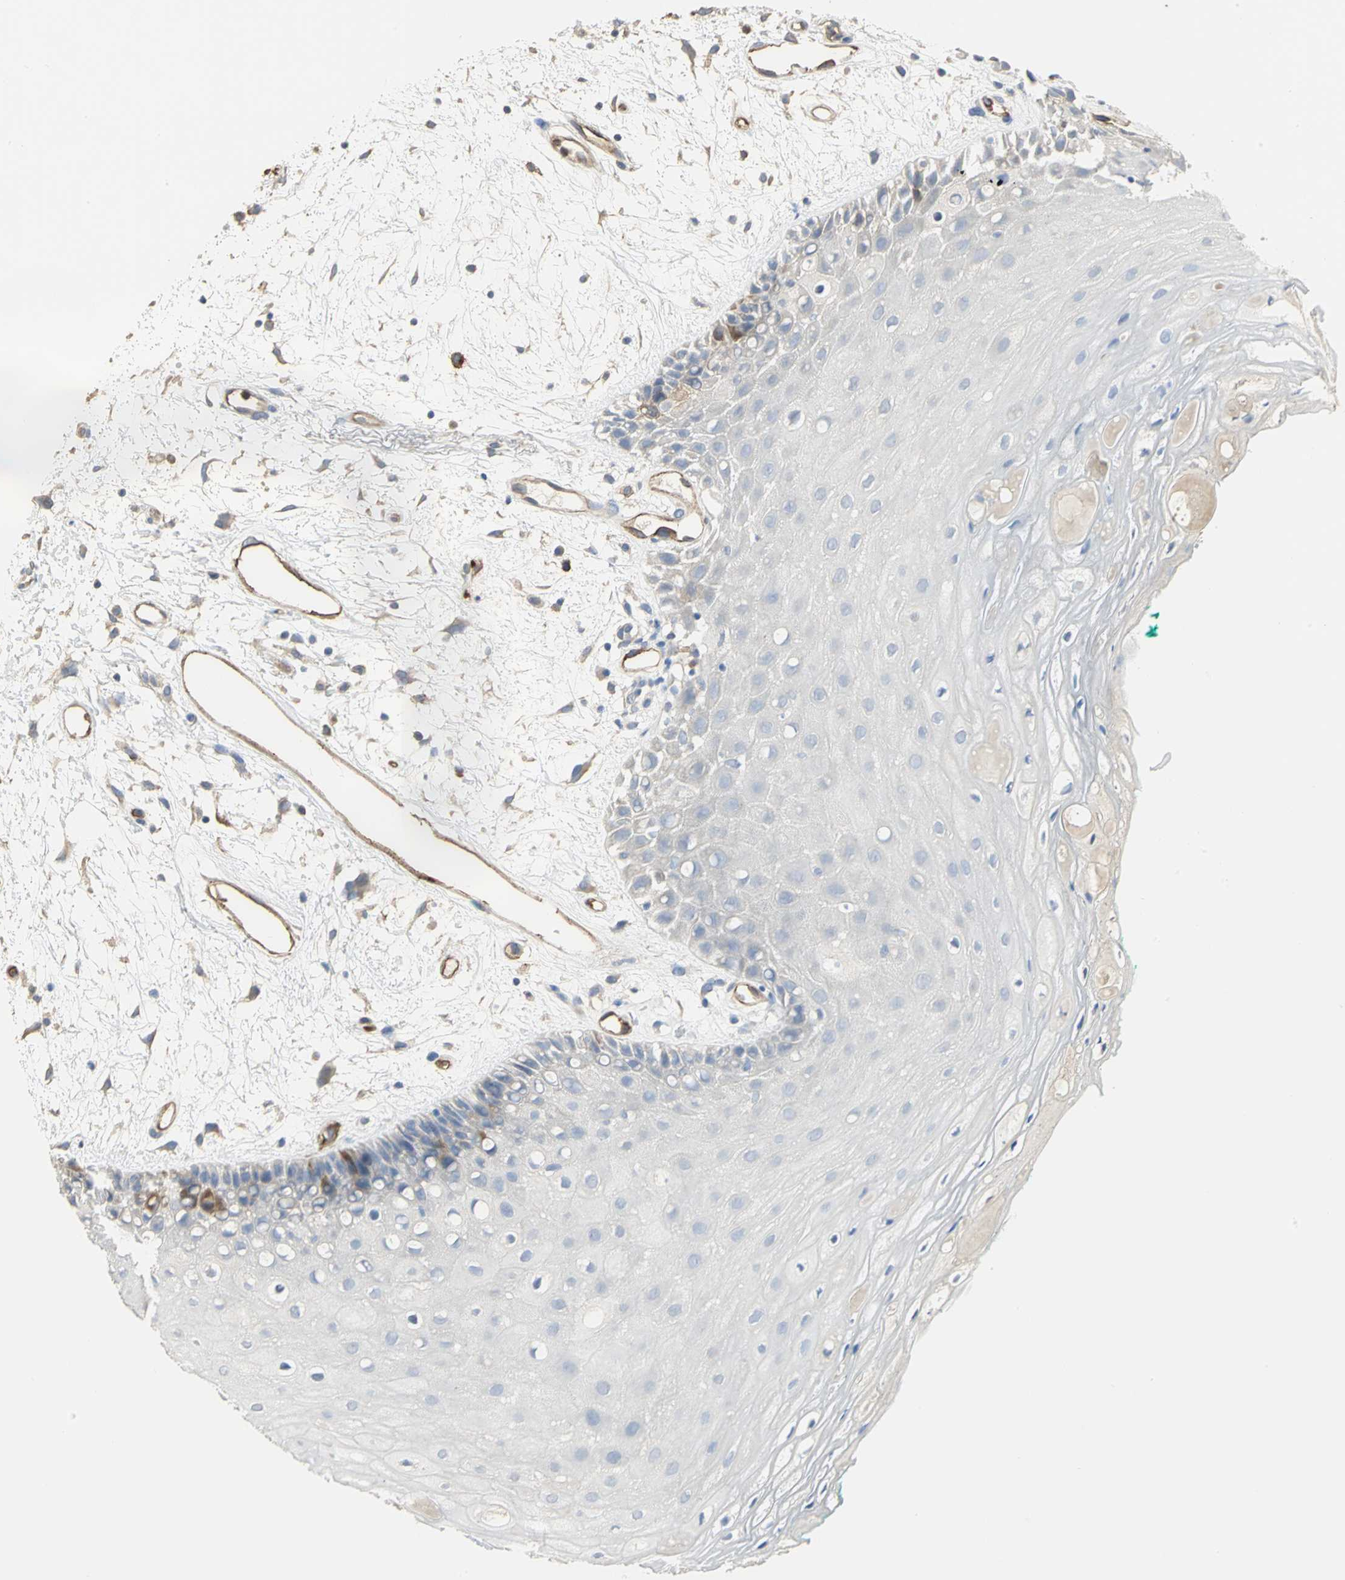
{"staining": {"intensity": "moderate", "quantity": "<25%", "location": "cytoplasmic/membranous"}, "tissue": "oral mucosa", "cell_type": "Squamous epithelial cells", "image_type": "normal", "snomed": [{"axis": "morphology", "description": "Normal tissue, NOS"}, {"axis": "morphology", "description": "Squamous cell carcinoma, NOS"}, {"axis": "topography", "description": "Skeletal muscle"}, {"axis": "topography", "description": "Oral tissue"}, {"axis": "topography", "description": "Head-Neck"}], "caption": "A low amount of moderate cytoplasmic/membranous expression is identified in approximately <25% of squamous epithelial cells in benign oral mucosa.", "gene": "DLGAP5", "patient": {"sex": "female", "age": 84}}